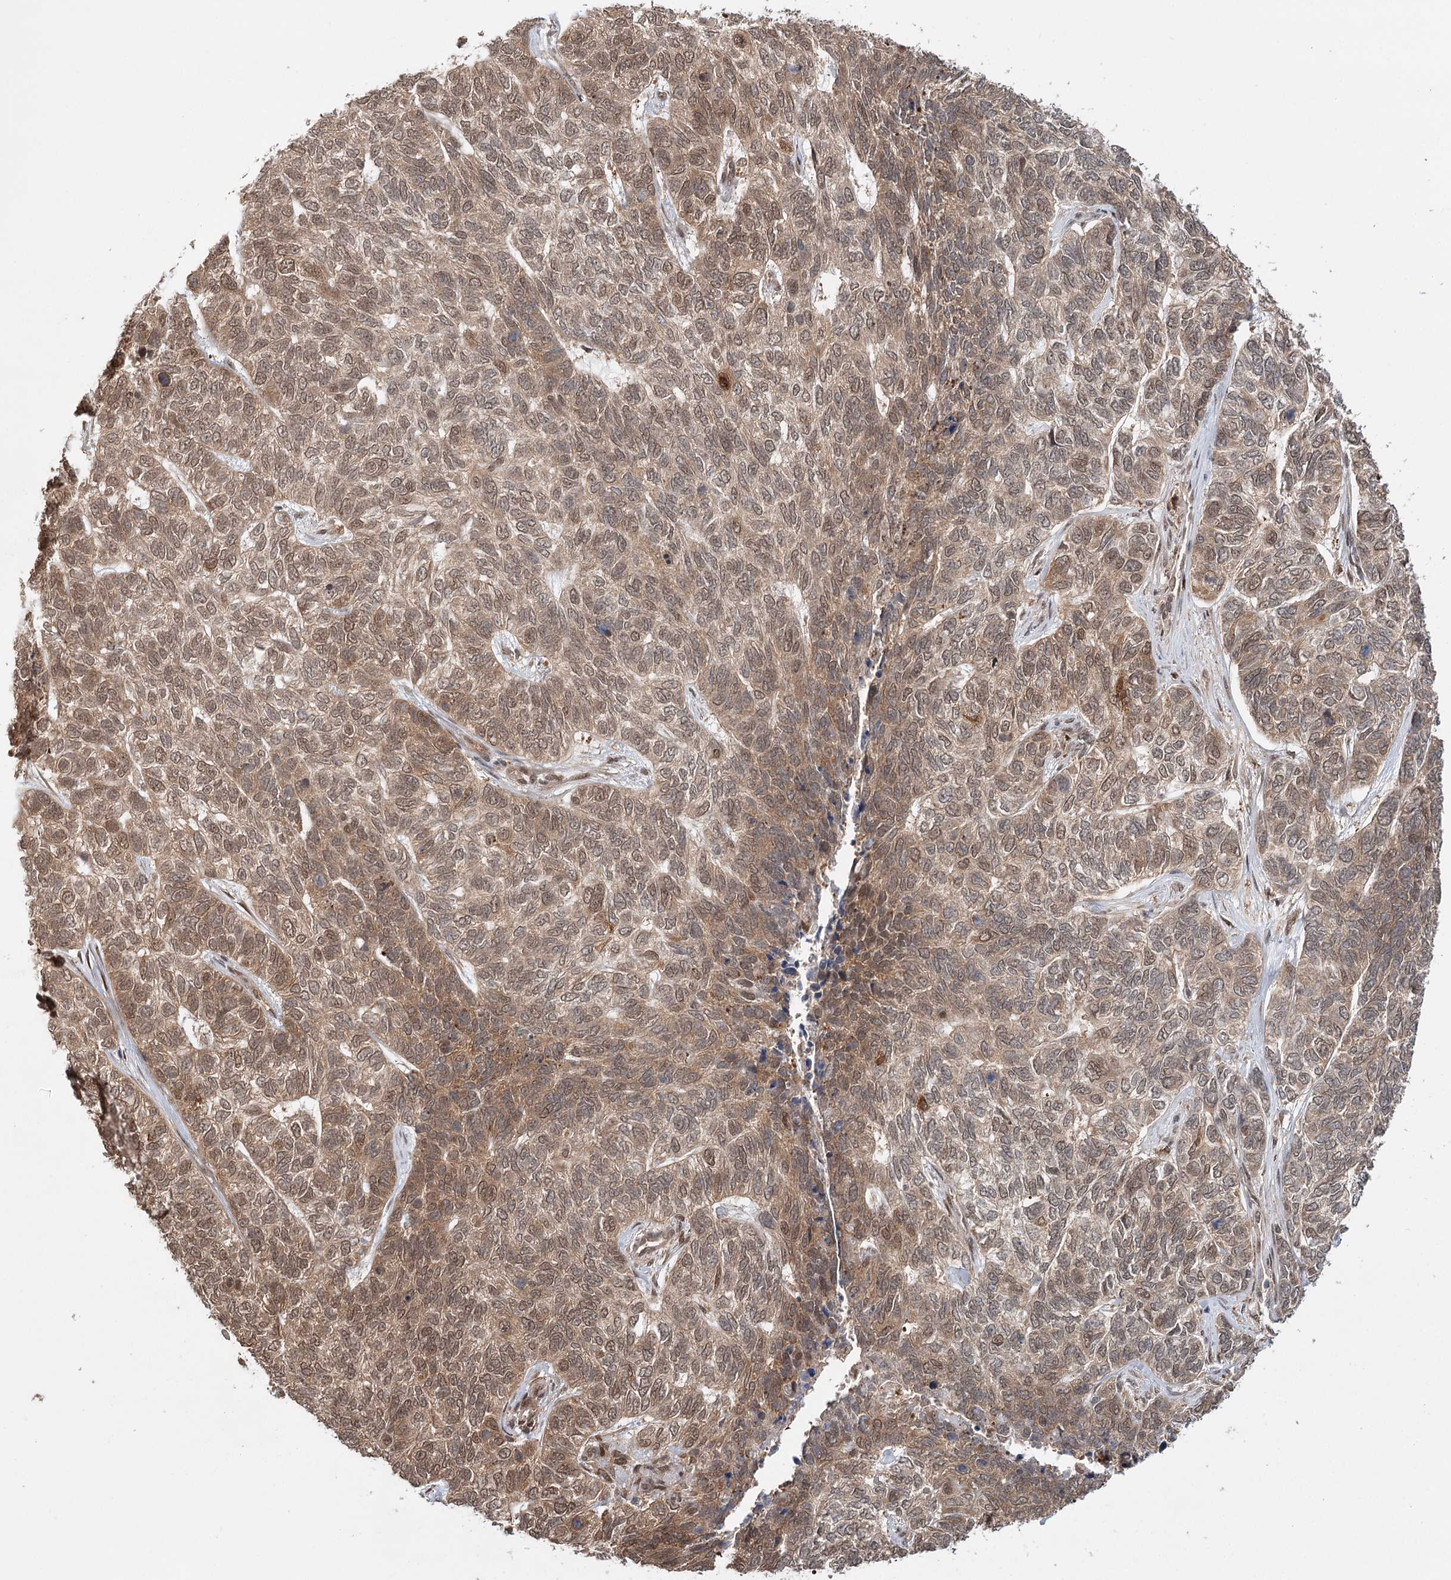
{"staining": {"intensity": "weak", "quantity": ">75%", "location": "cytoplasmic/membranous,nuclear"}, "tissue": "skin cancer", "cell_type": "Tumor cells", "image_type": "cancer", "snomed": [{"axis": "morphology", "description": "Basal cell carcinoma"}, {"axis": "topography", "description": "Skin"}], "caption": "Brown immunohistochemical staining in human skin cancer reveals weak cytoplasmic/membranous and nuclear positivity in about >75% of tumor cells.", "gene": "N6AMT1", "patient": {"sex": "female", "age": 65}}